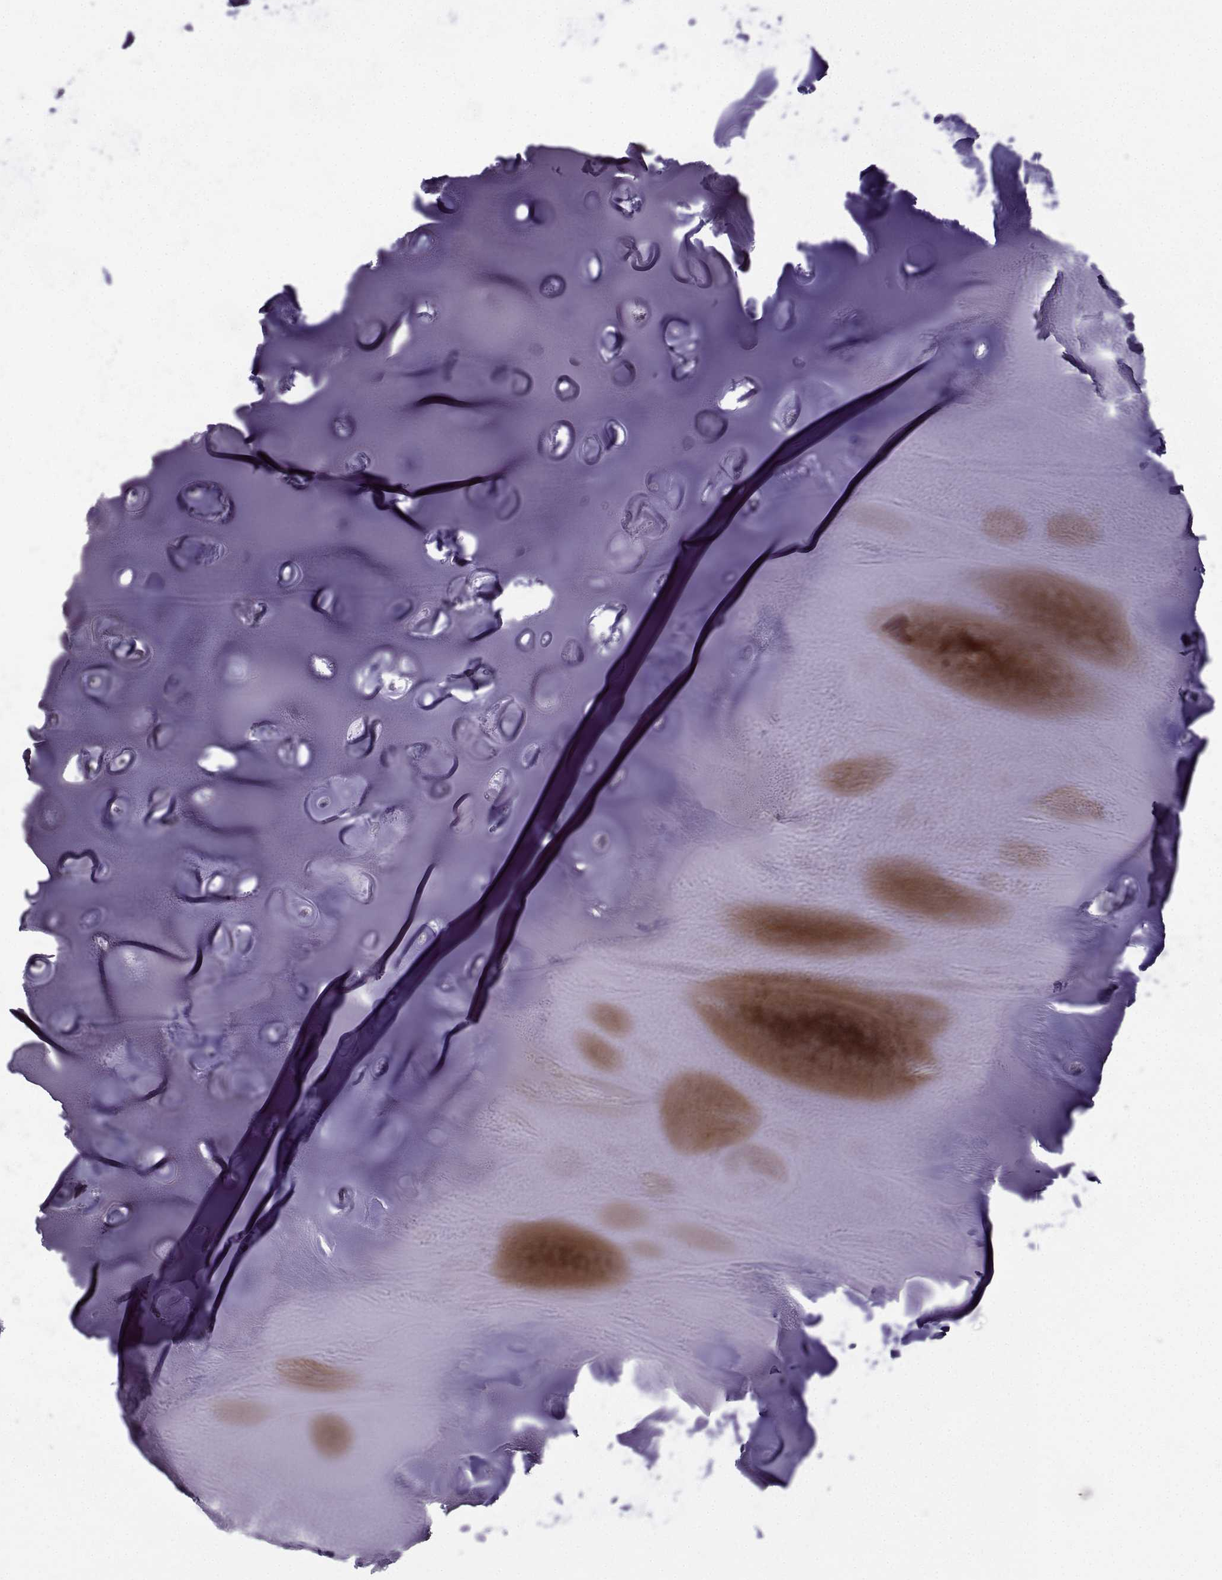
{"staining": {"intensity": "negative", "quantity": "none", "location": "none"}, "tissue": "soft tissue", "cell_type": "Chondrocytes", "image_type": "normal", "snomed": [{"axis": "morphology", "description": "Normal tissue, NOS"}, {"axis": "morphology", "description": "Squamous cell carcinoma, NOS"}, {"axis": "topography", "description": "Cartilage tissue"}, {"axis": "topography", "description": "Lung"}], "caption": "Immunohistochemistry (IHC) image of unremarkable soft tissue: soft tissue stained with DAB (3,3'-diaminobenzidine) demonstrates no significant protein expression in chondrocytes.", "gene": "CFAP53", "patient": {"sex": "male", "age": 66}}